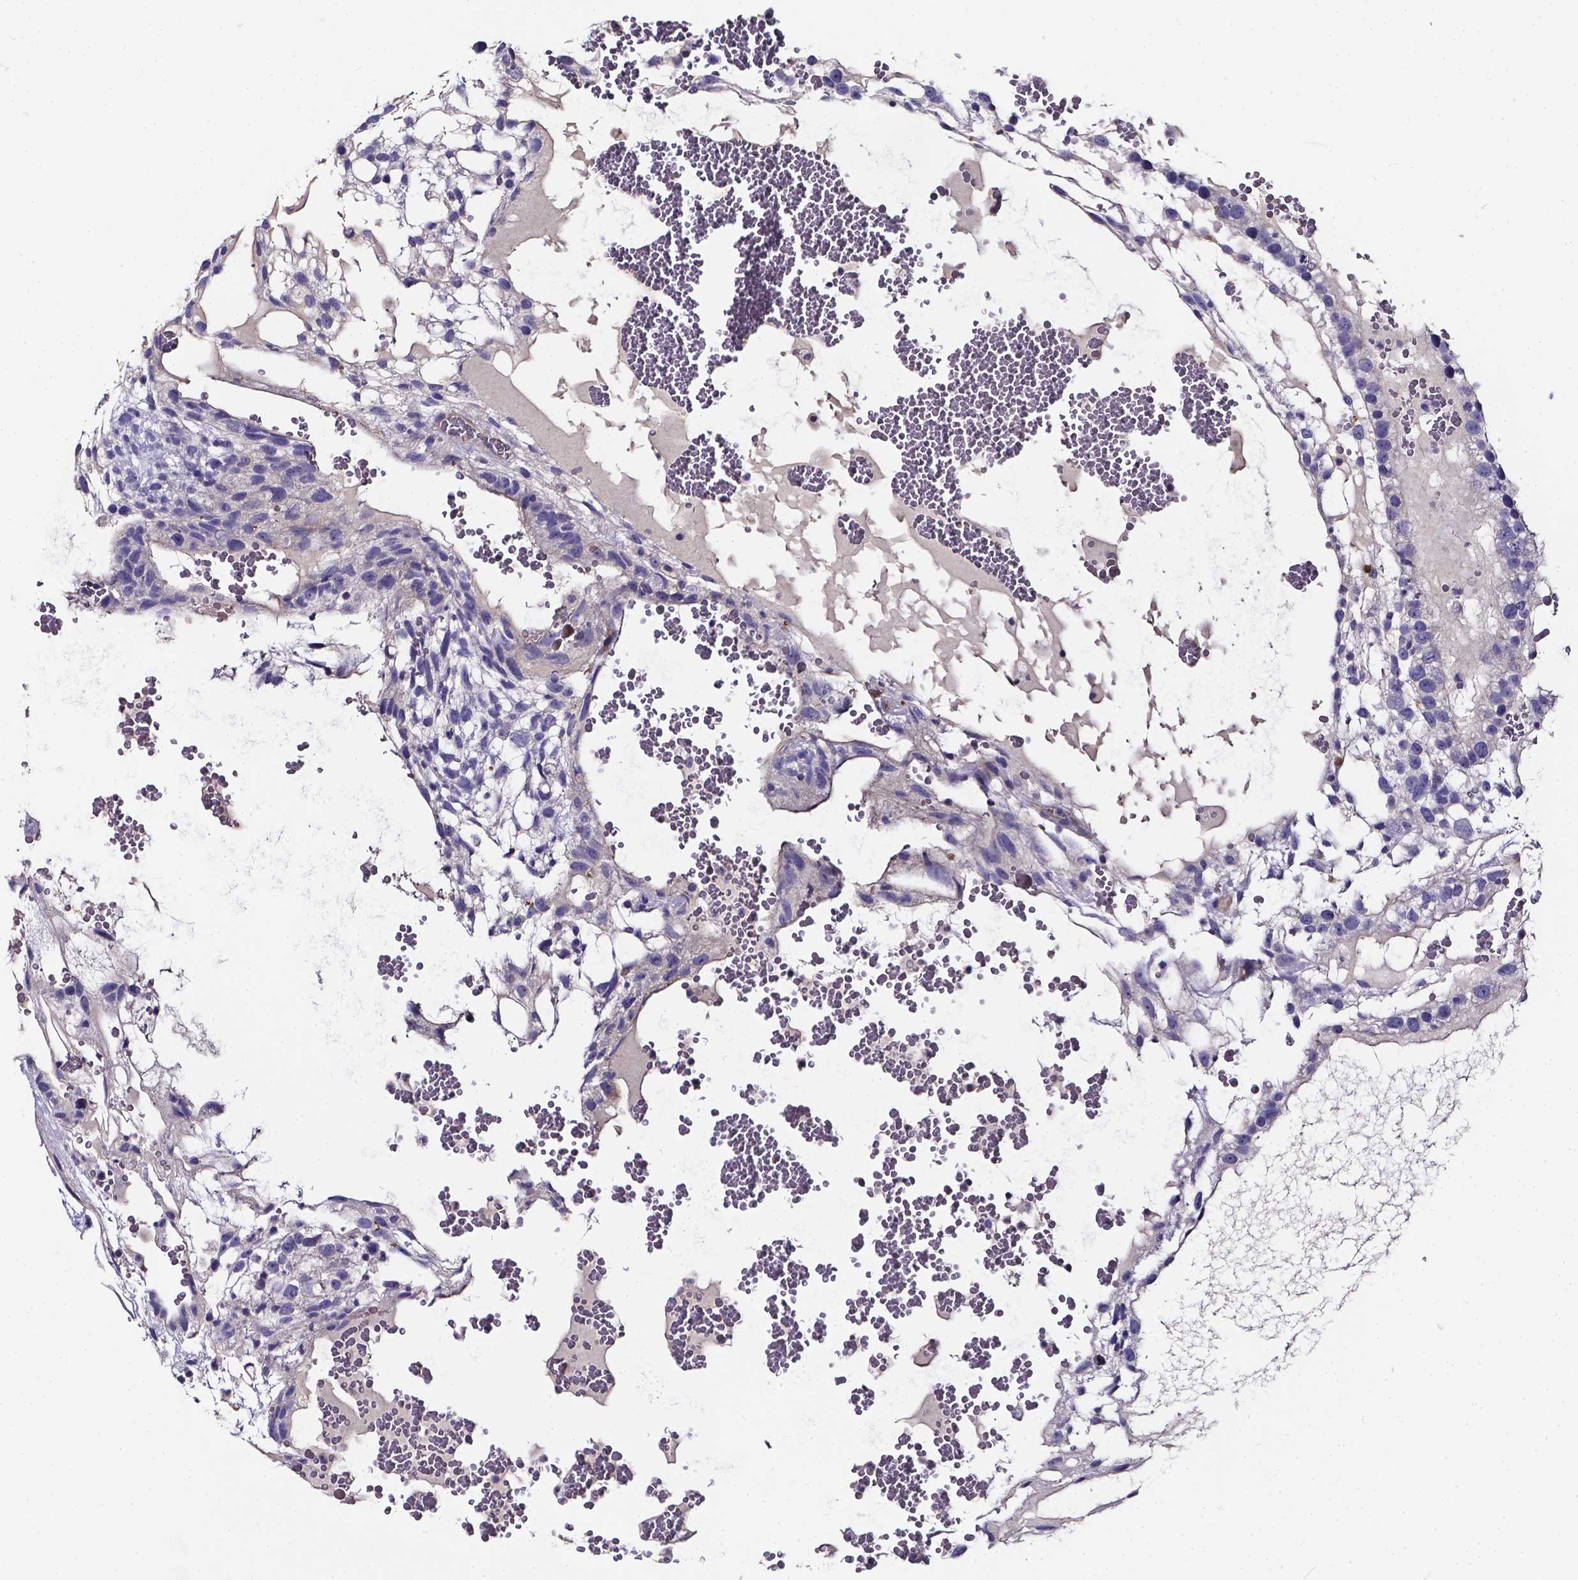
{"staining": {"intensity": "negative", "quantity": "none", "location": "none"}, "tissue": "testis cancer", "cell_type": "Tumor cells", "image_type": "cancer", "snomed": [{"axis": "morphology", "description": "Normal tissue, NOS"}, {"axis": "morphology", "description": "Carcinoma, Embryonal, NOS"}, {"axis": "topography", "description": "Testis"}], "caption": "Immunohistochemistry (IHC) micrograph of neoplastic tissue: human testis embryonal carcinoma stained with DAB (3,3'-diaminobenzidine) exhibits no significant protein expression in tumor cells.", "gene": "CACNG8", "patient": {"sex": "male", "age": 32}}